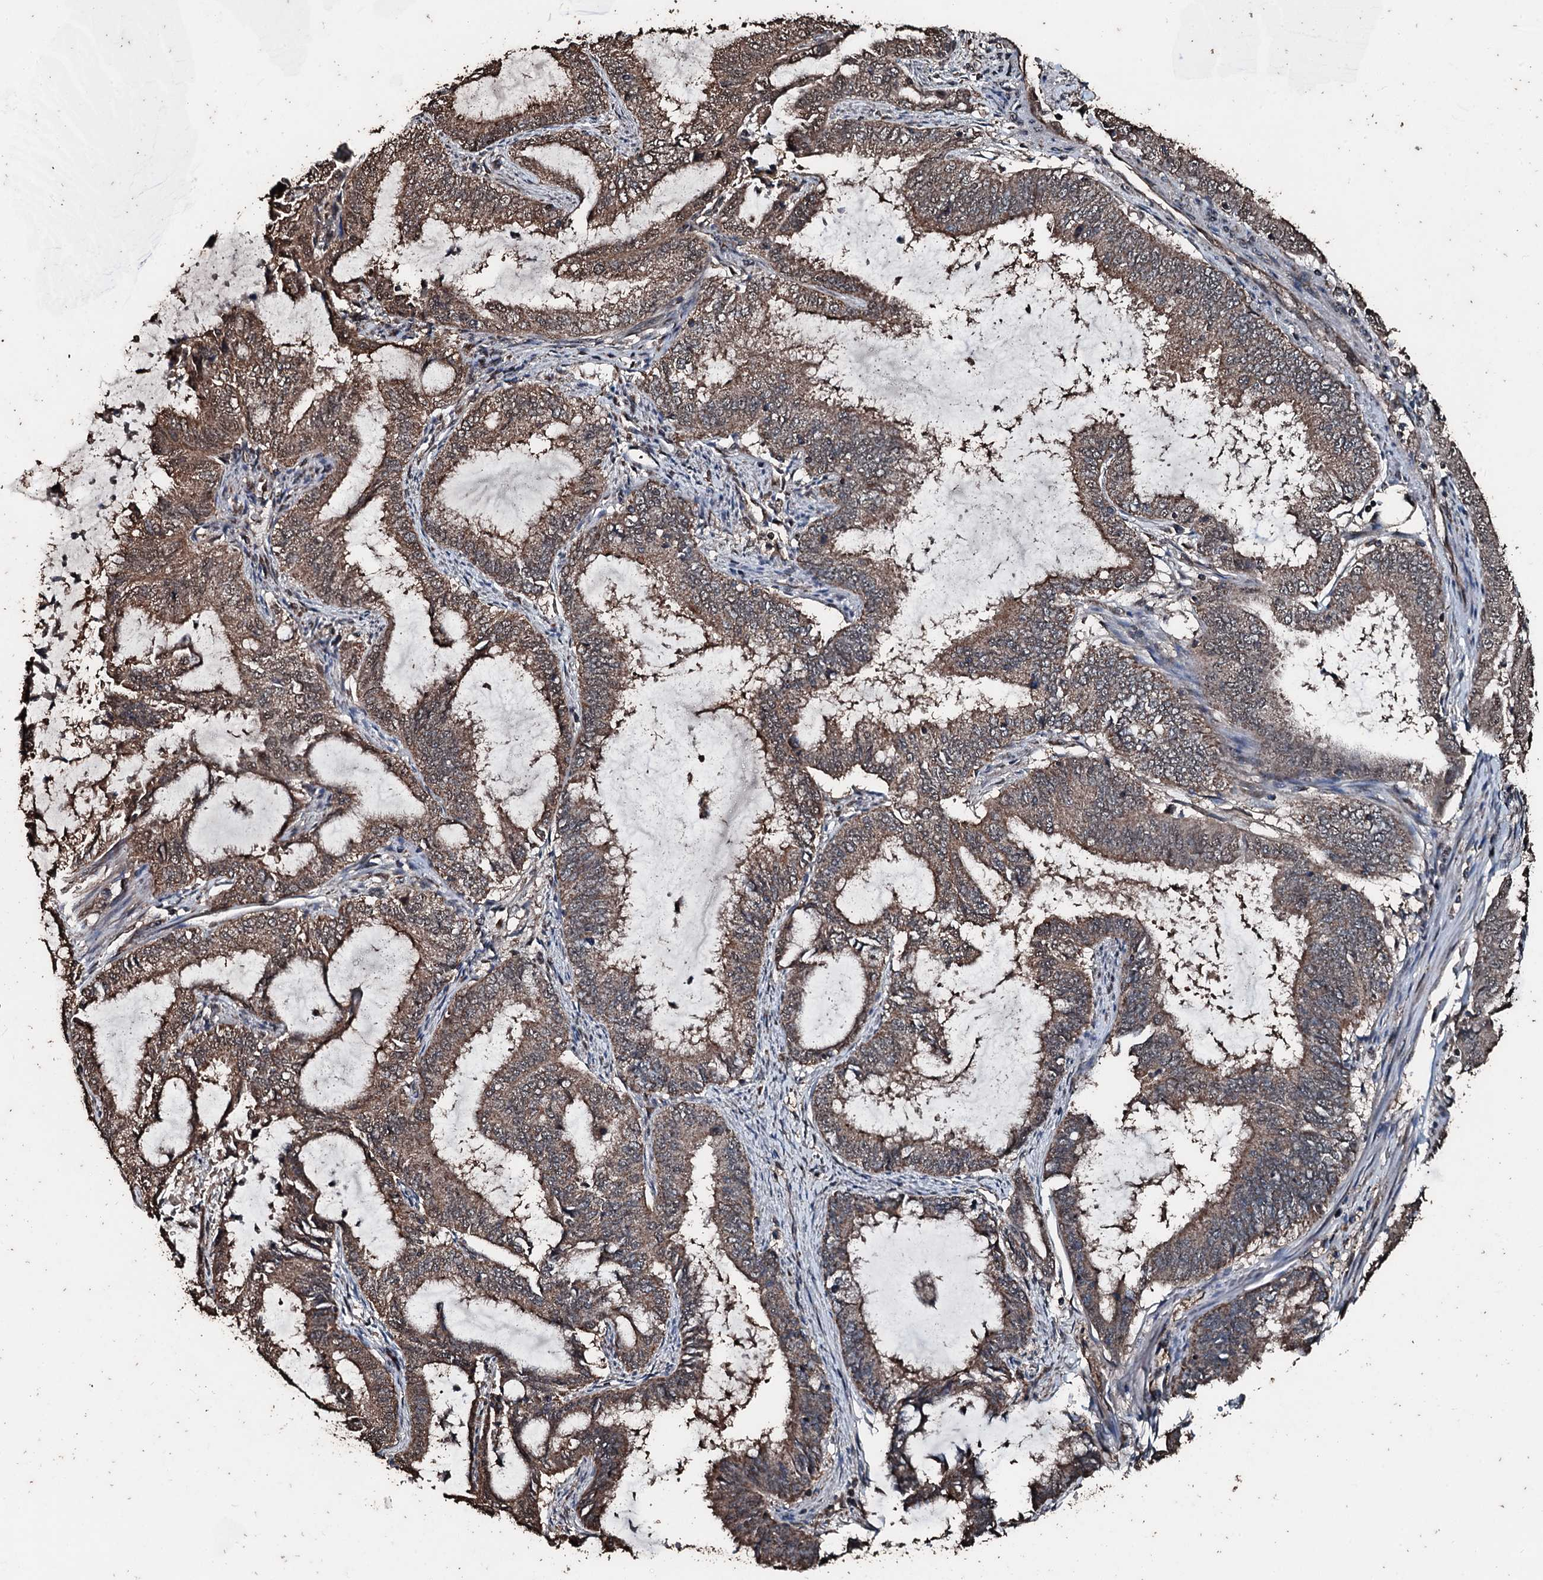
{"staining": {"intensity": "moderate", "quantity": ">75%", "location": "cytoplasmic/membranous"}, "tissue": "endometrial cancer", "cell_type": "Tumor cells", "image_type": "cancer", "snomed": [{"axis": "morphology", "description": "Adenocarcinoma, NOS"}, {"axis": "topography", "description": "Endometrium"}], "caption": "An immunohistochemistry photomicrograph of neoplastic tissue is shown. Protein staining in brown shows moderate cytoplasmic/membranous positivity in endometrial cancer (adenocarcinoma) within tumor cells.", "gene": "FAAP24", "patient": {"sex": "female", "age": 51}}